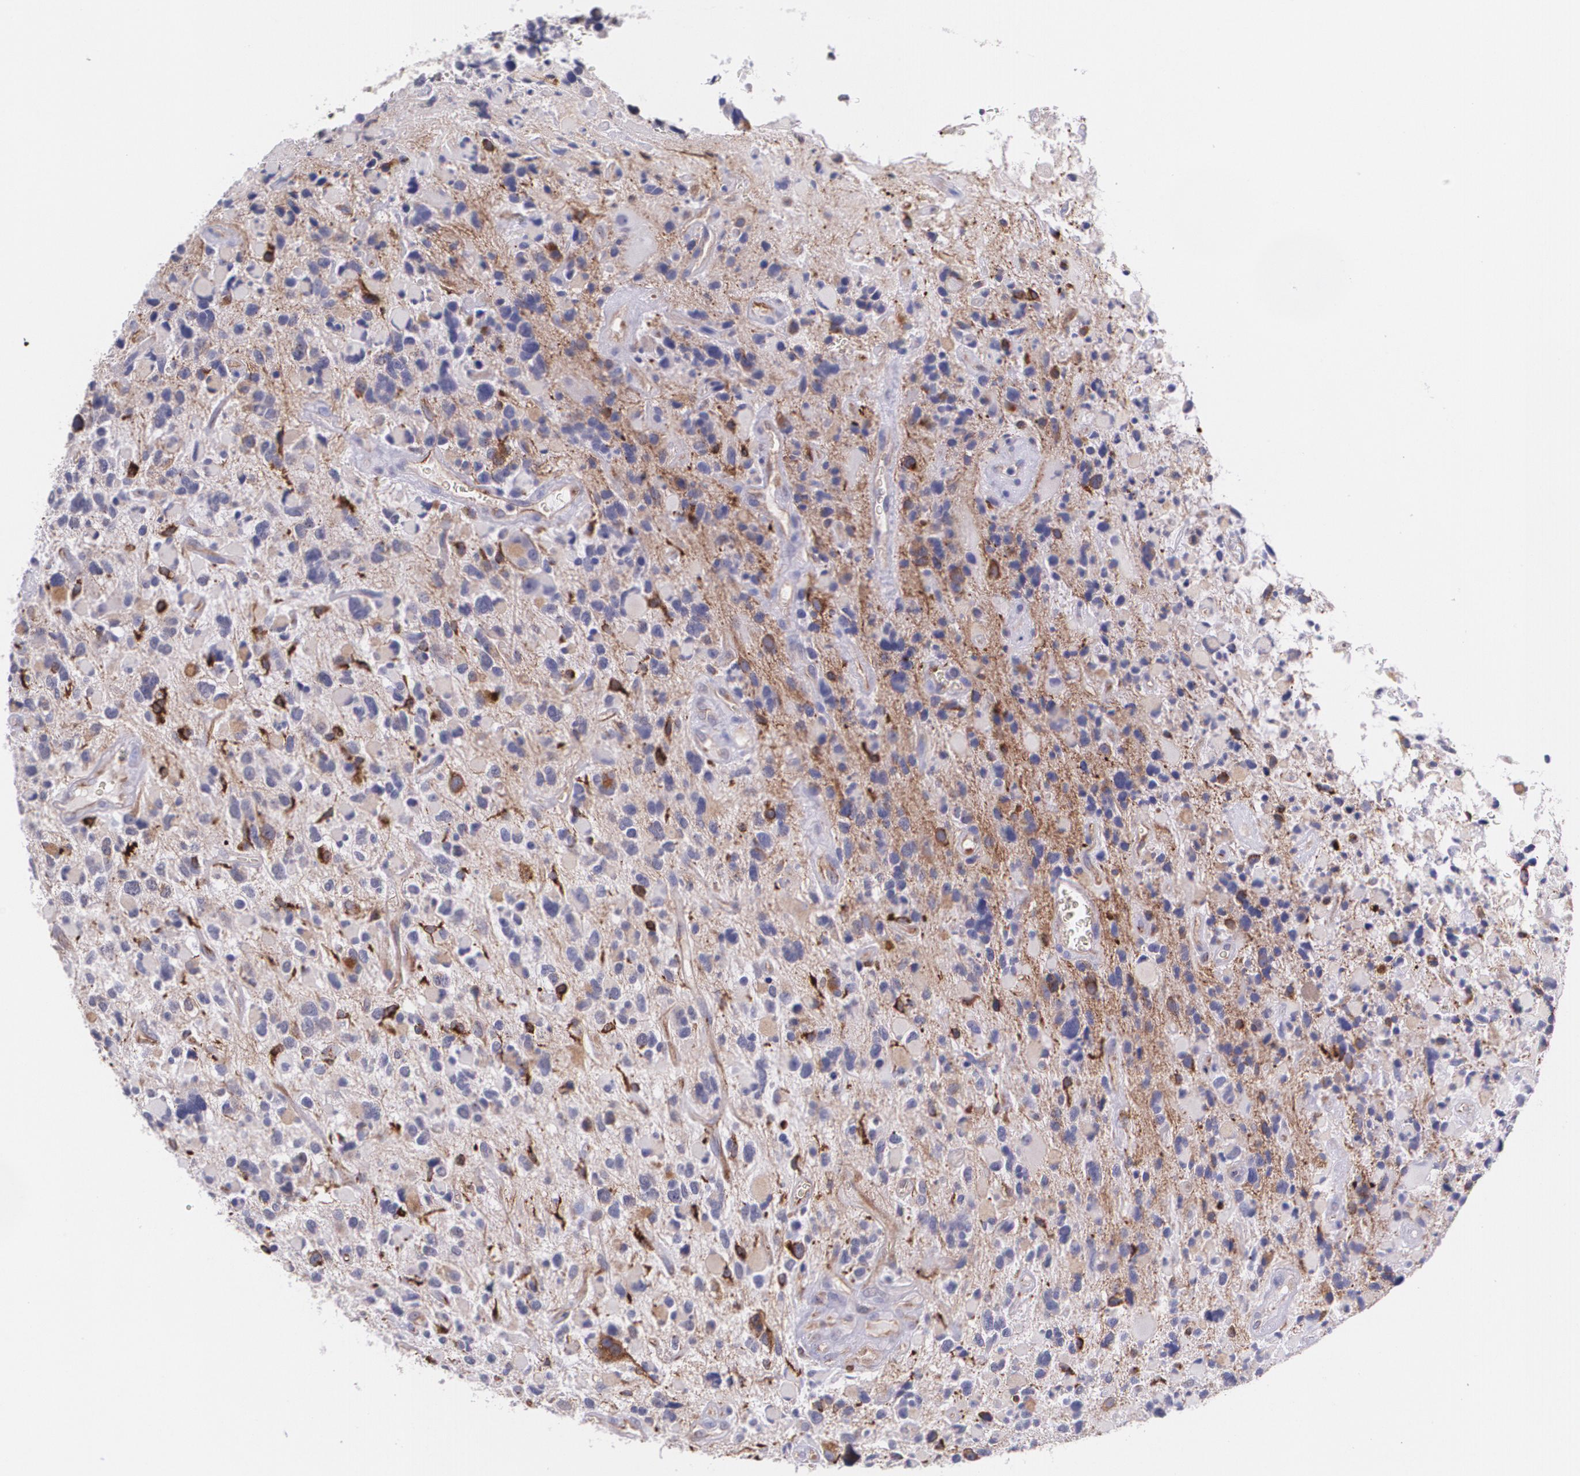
{"staining": {"intensity": "strong", "quantity": "<25%", "location": "cytoplasmic/membranous"}, "tissue": "glioma", "cell_type": "Tumor cells", "image_type": "cancer", "snomed": [{"axis": "morphology", "description": "Glioma, malignant, High grade"}, {"axis": "topography", "description": "Brain"}], "caption": "Immunohistochemistry (IHC) histopathology image of neoplastic tissue: glioma stained using immunohistochemistry (IHC) shows medium levels of strong protein expression localized specifically in the cytoplasmic/membranous of tumor cells, appearing as a cytoplasmic/membranous brown color.", "gene": "RTN1", "patient": {"sex": "female", "age": 37}}